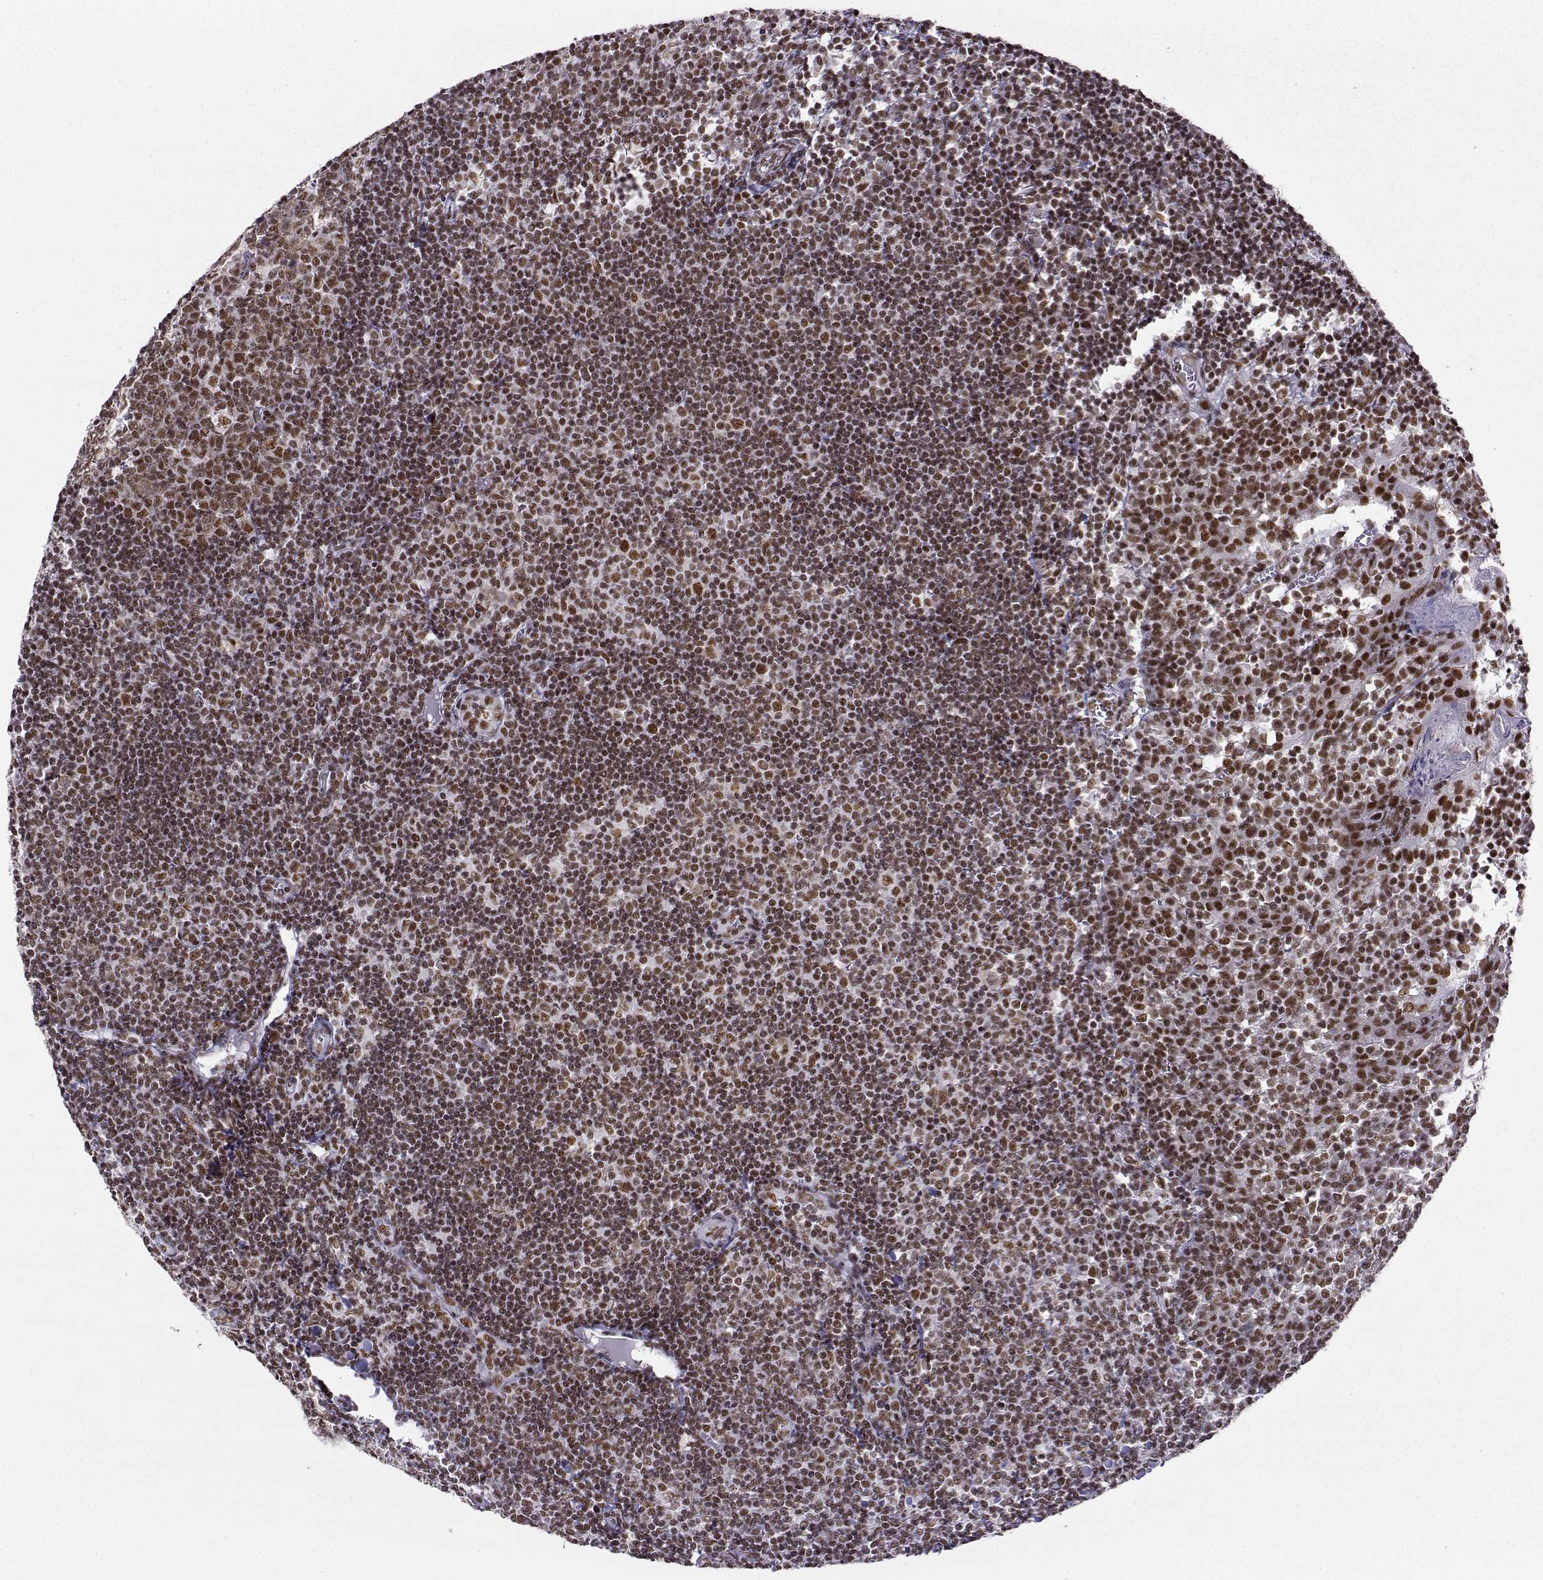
{"staining": {"intensity": "moderate", "quantity": ">75%", "location": "nuclear"}, "tissue": "tonsil", "cell_type": "Germinal center cells", "image_type": "normal", "snomed": [{"axis": "morphology", "description": "Normal tissue, NOS"}, {"axis": "topography", "description": "Tonsil"}], "caption": "A histopathology image of tonsil stained for a protein demonstrates moderate nuclear brown staining in germinal center cells. Nuclei are stained in blue.", "gene": "SNRPB2", "patient": {"sex": "female", "age": 12}}